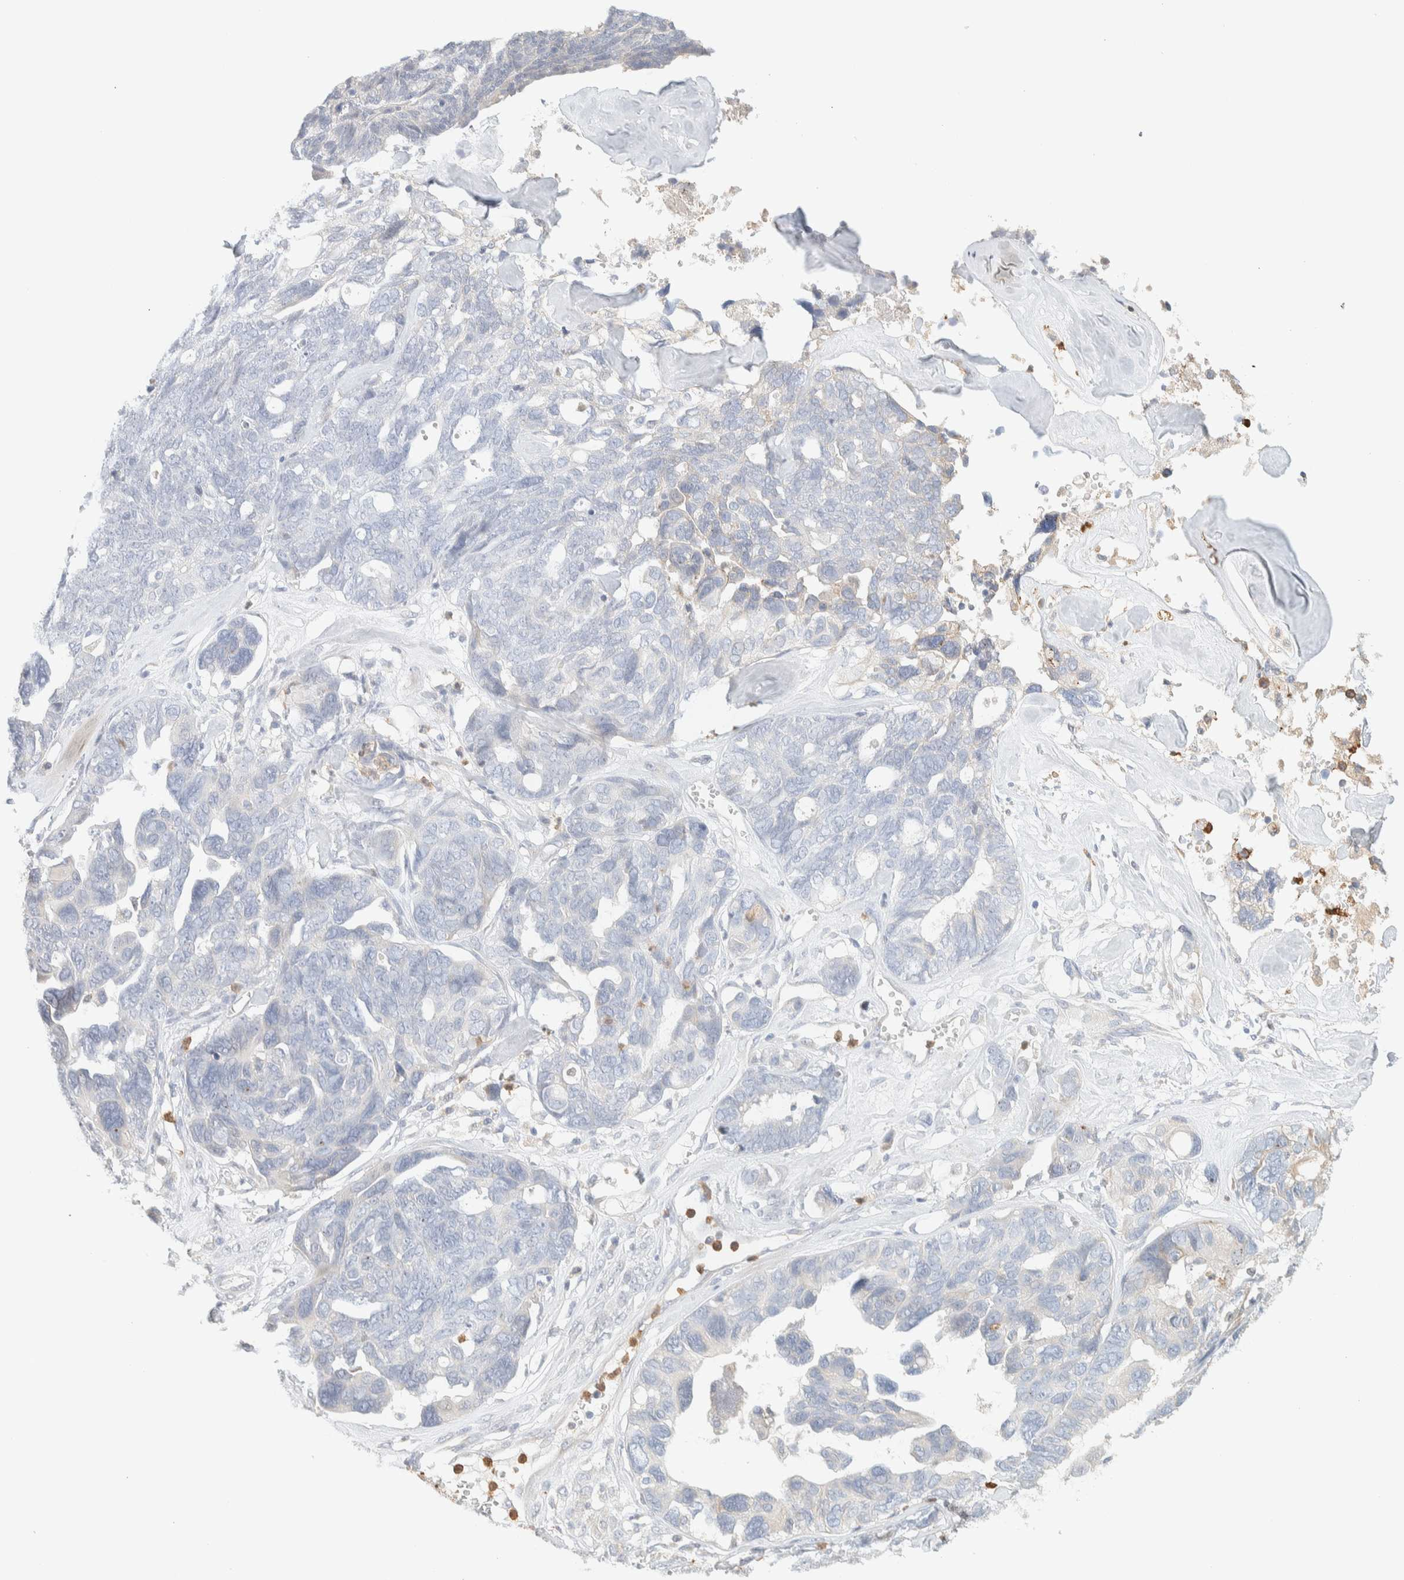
{"staining": {"intensity": "negative", "quantity": "none", "location": "none"}, "tissue": "ovarian cancer", "cell_type": "Tumor cells", "image_type": "cancer", "snomed": [{"axis": "morphology", "description": "Cystadenocarcinoma, serous, NOS"}, {"axis": "topography", "description": "Ovary"}], "caption": "Tumor cells are negative for protein expression in human ovarian serous cystadenocarcinoma.", "gene": "TTC3", "patient": {"sex": "female", "age": 79}}